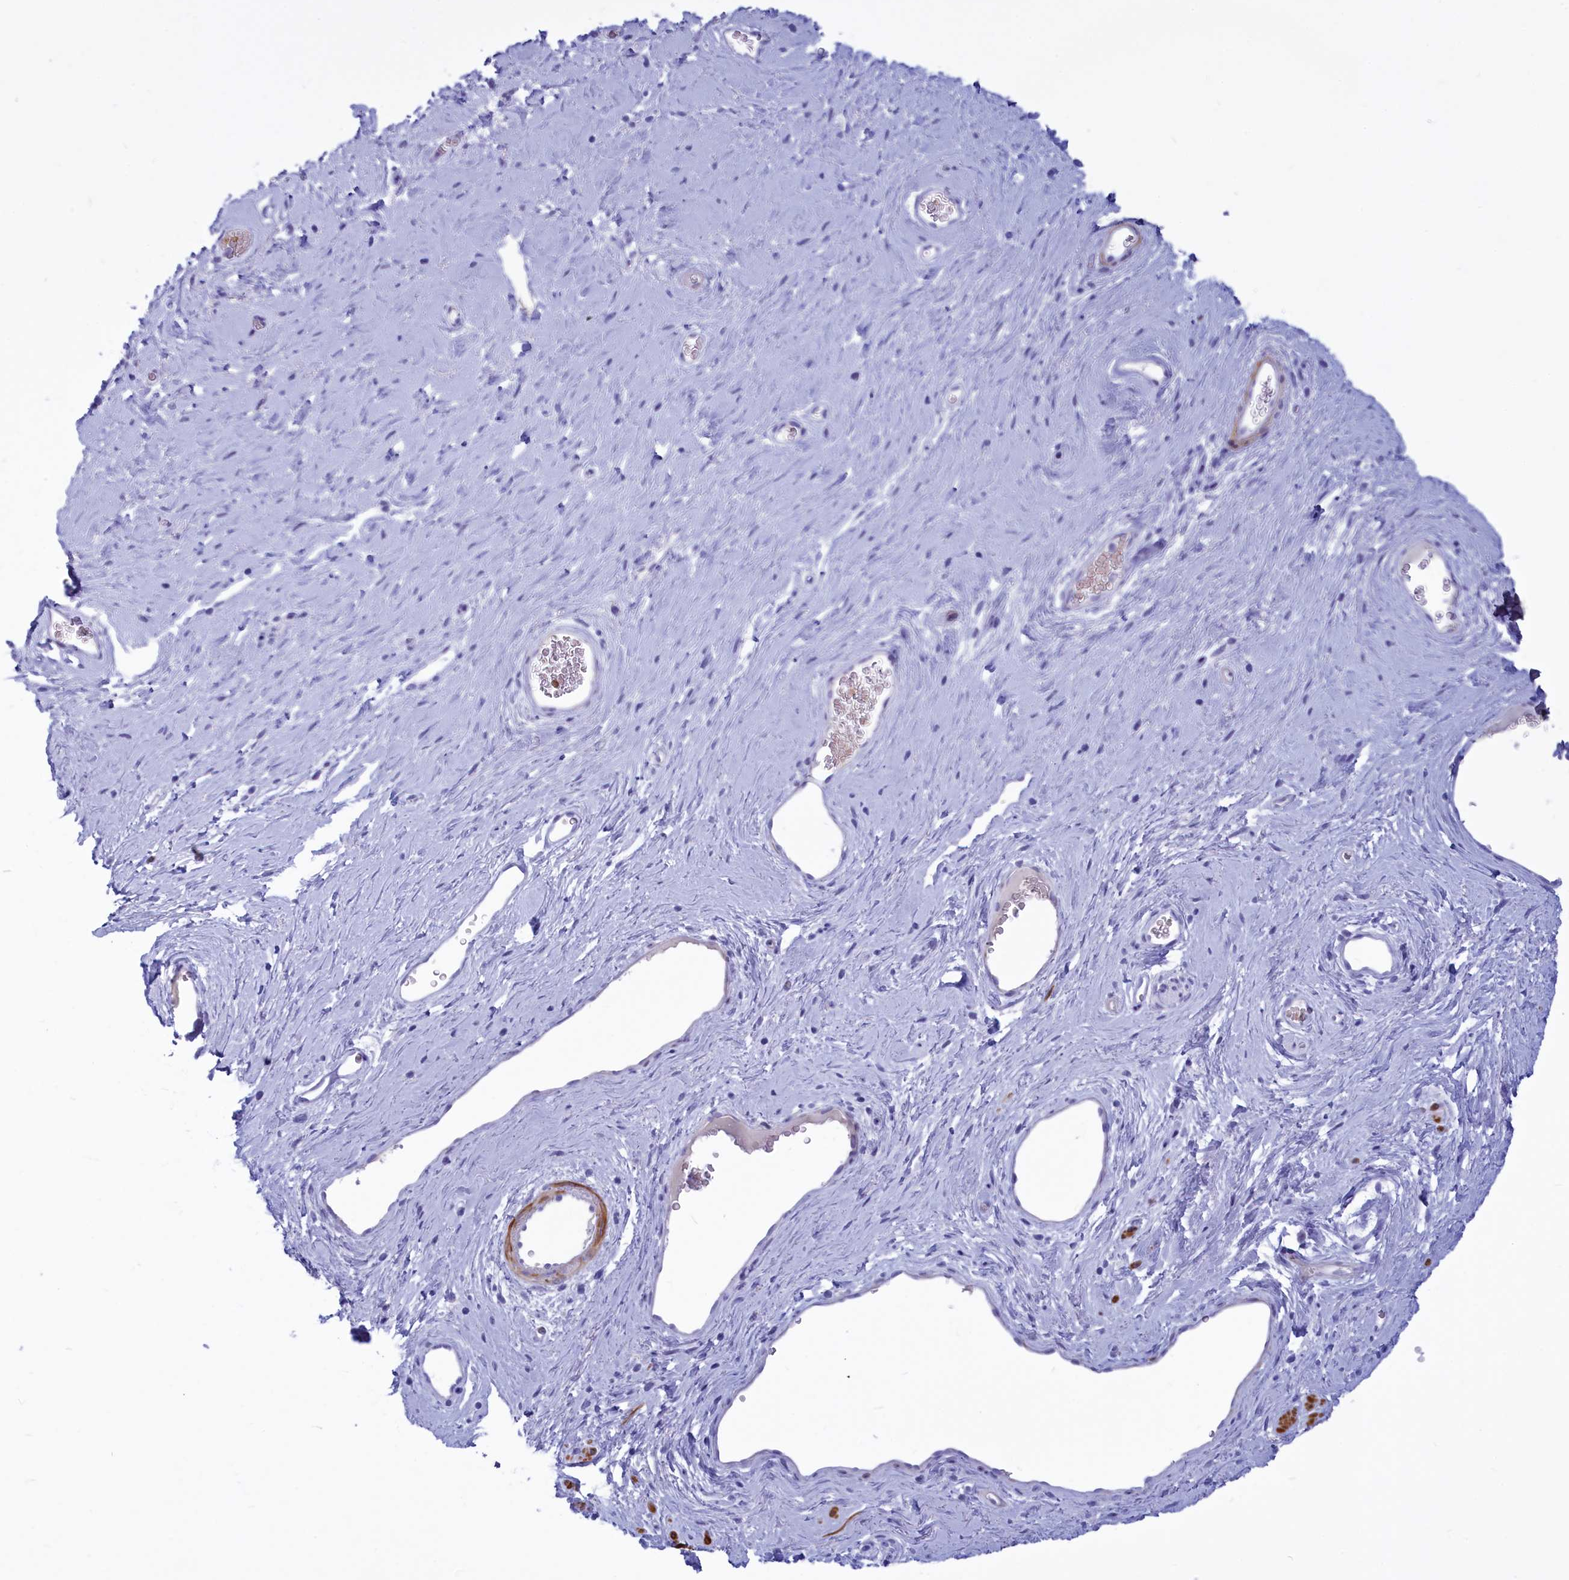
{"staining": {"intensity": "negative", "quantity": "none", "location": "none"}, "tissue": "adipose tissue", "cell_type": "Adipocytes", "image_type": "normal", "snomed": [{"axis": "morphology", "description": "Normal tissue, NOS"}, {"axis": "morphology", "description": "Adenocarcinoma, NOS"}, {"axis": "topography", "description": "Rectum"}, {"axis": "topography", "description": "Vagina"}, {"axis": "topography", "description": "Peripheral nerve tissue"}], "caption": "The image demonstrates no staining of adipocytes in unremarkable adipose tissue. (DAB immunohistochemistry, high magnification).", "gene": "GAPDHS", "patient": {"sex": "female", "age": 71}}